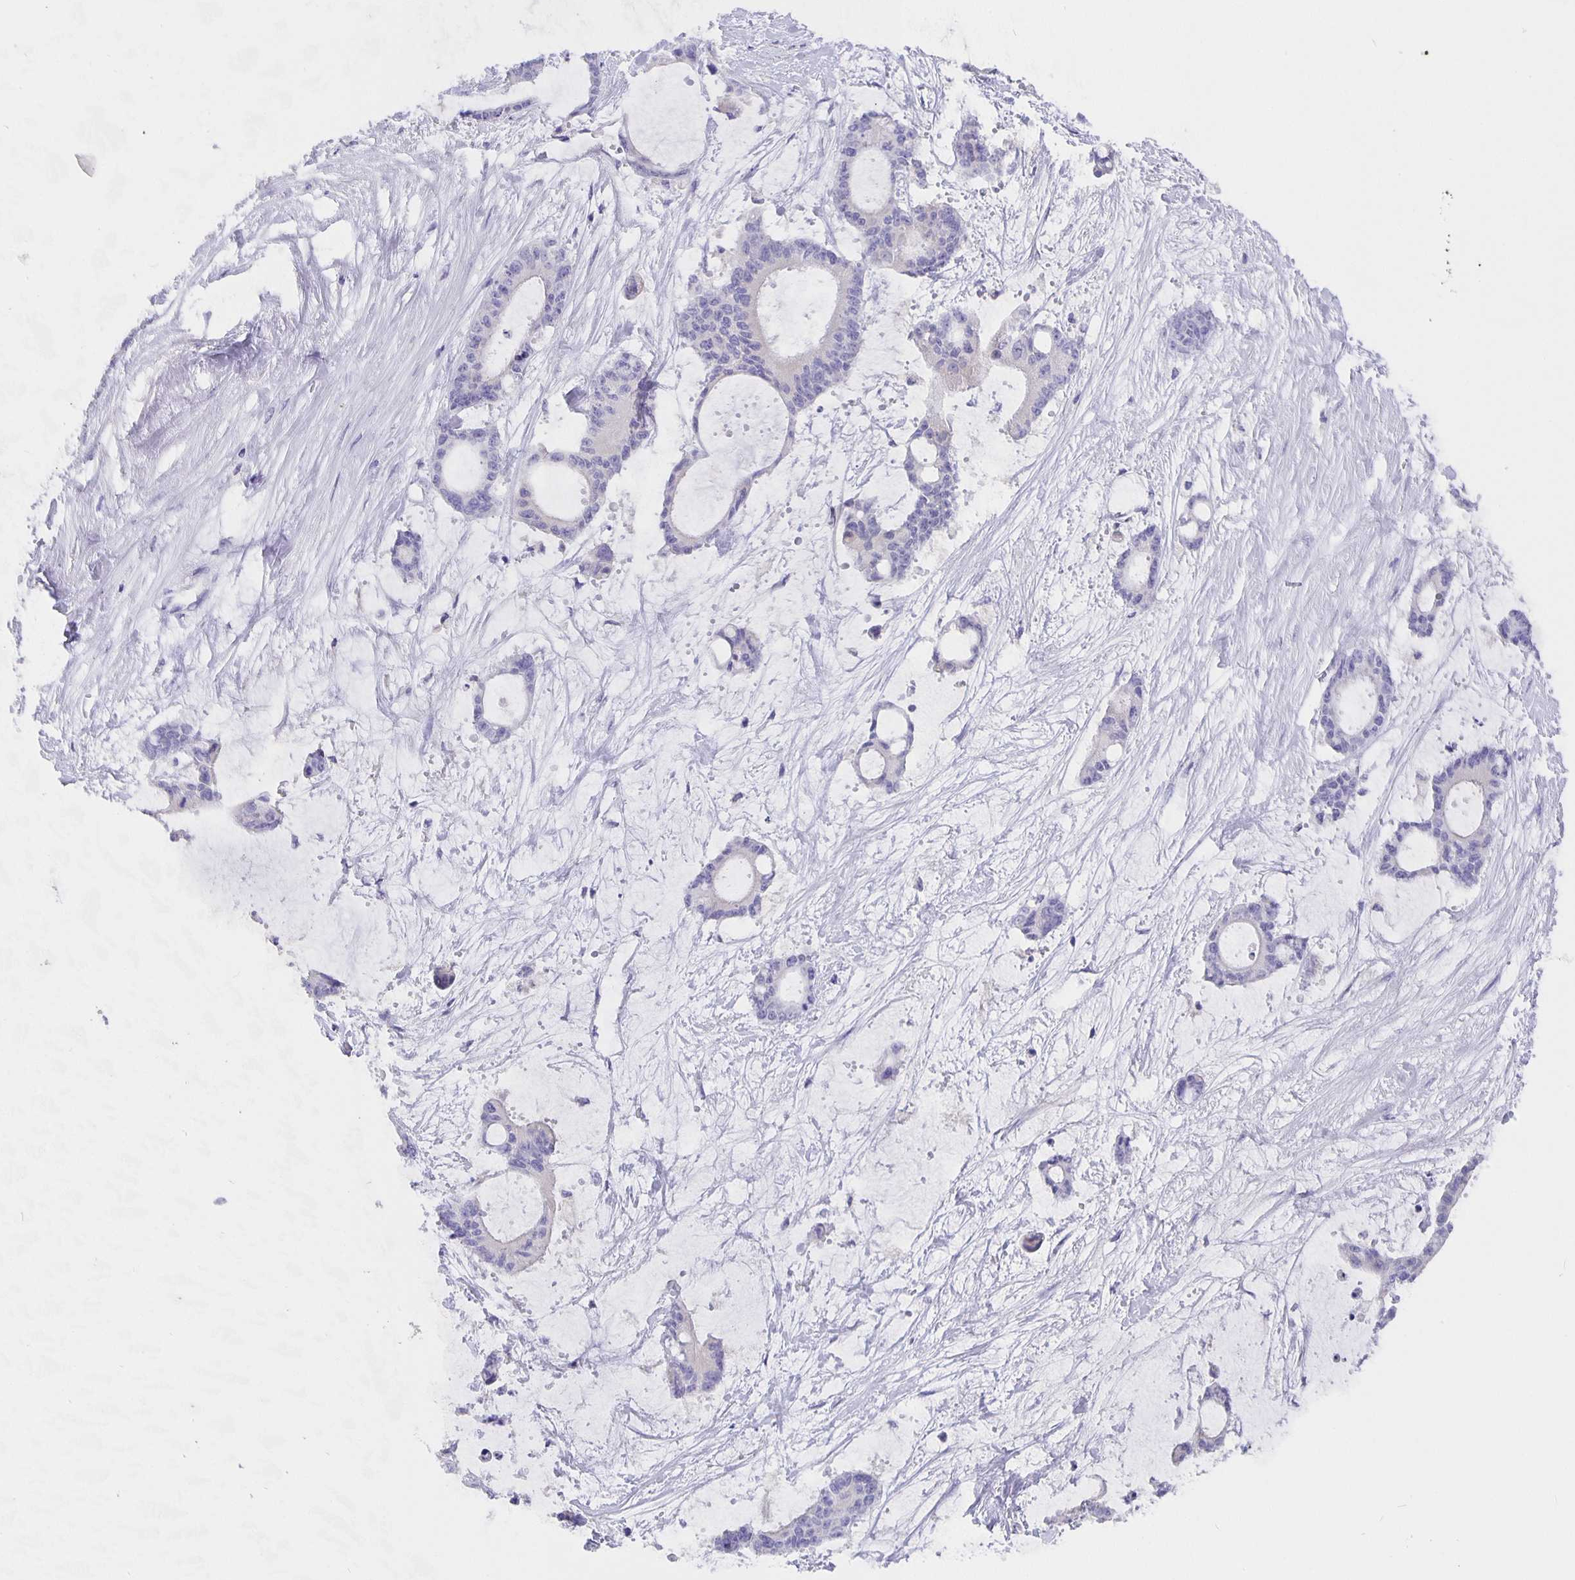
{"staining": {"intensity": "negative", "quantity": "none", "location": "none"}, "tissue": "liver cancer", "cell_type": "Tumor cells", "image_type": "cancer", "snomed": [{"axis": "morphology", "description": "Normal tissue, NOS"}, {"axis": "morphology", "description": "Cholangiocarcinoma"}, {"axis": "topography", "description": "Liver"}, {"axis": "topography", "description": "Peripheral nerve tissue"}], "caption": "This is an IHC histopathology image of cholangiocarcinoma (liver). There is no expression in tumor cells.", "gene": "CFAP74", "patient": {"sex": "female", "age": 73}}